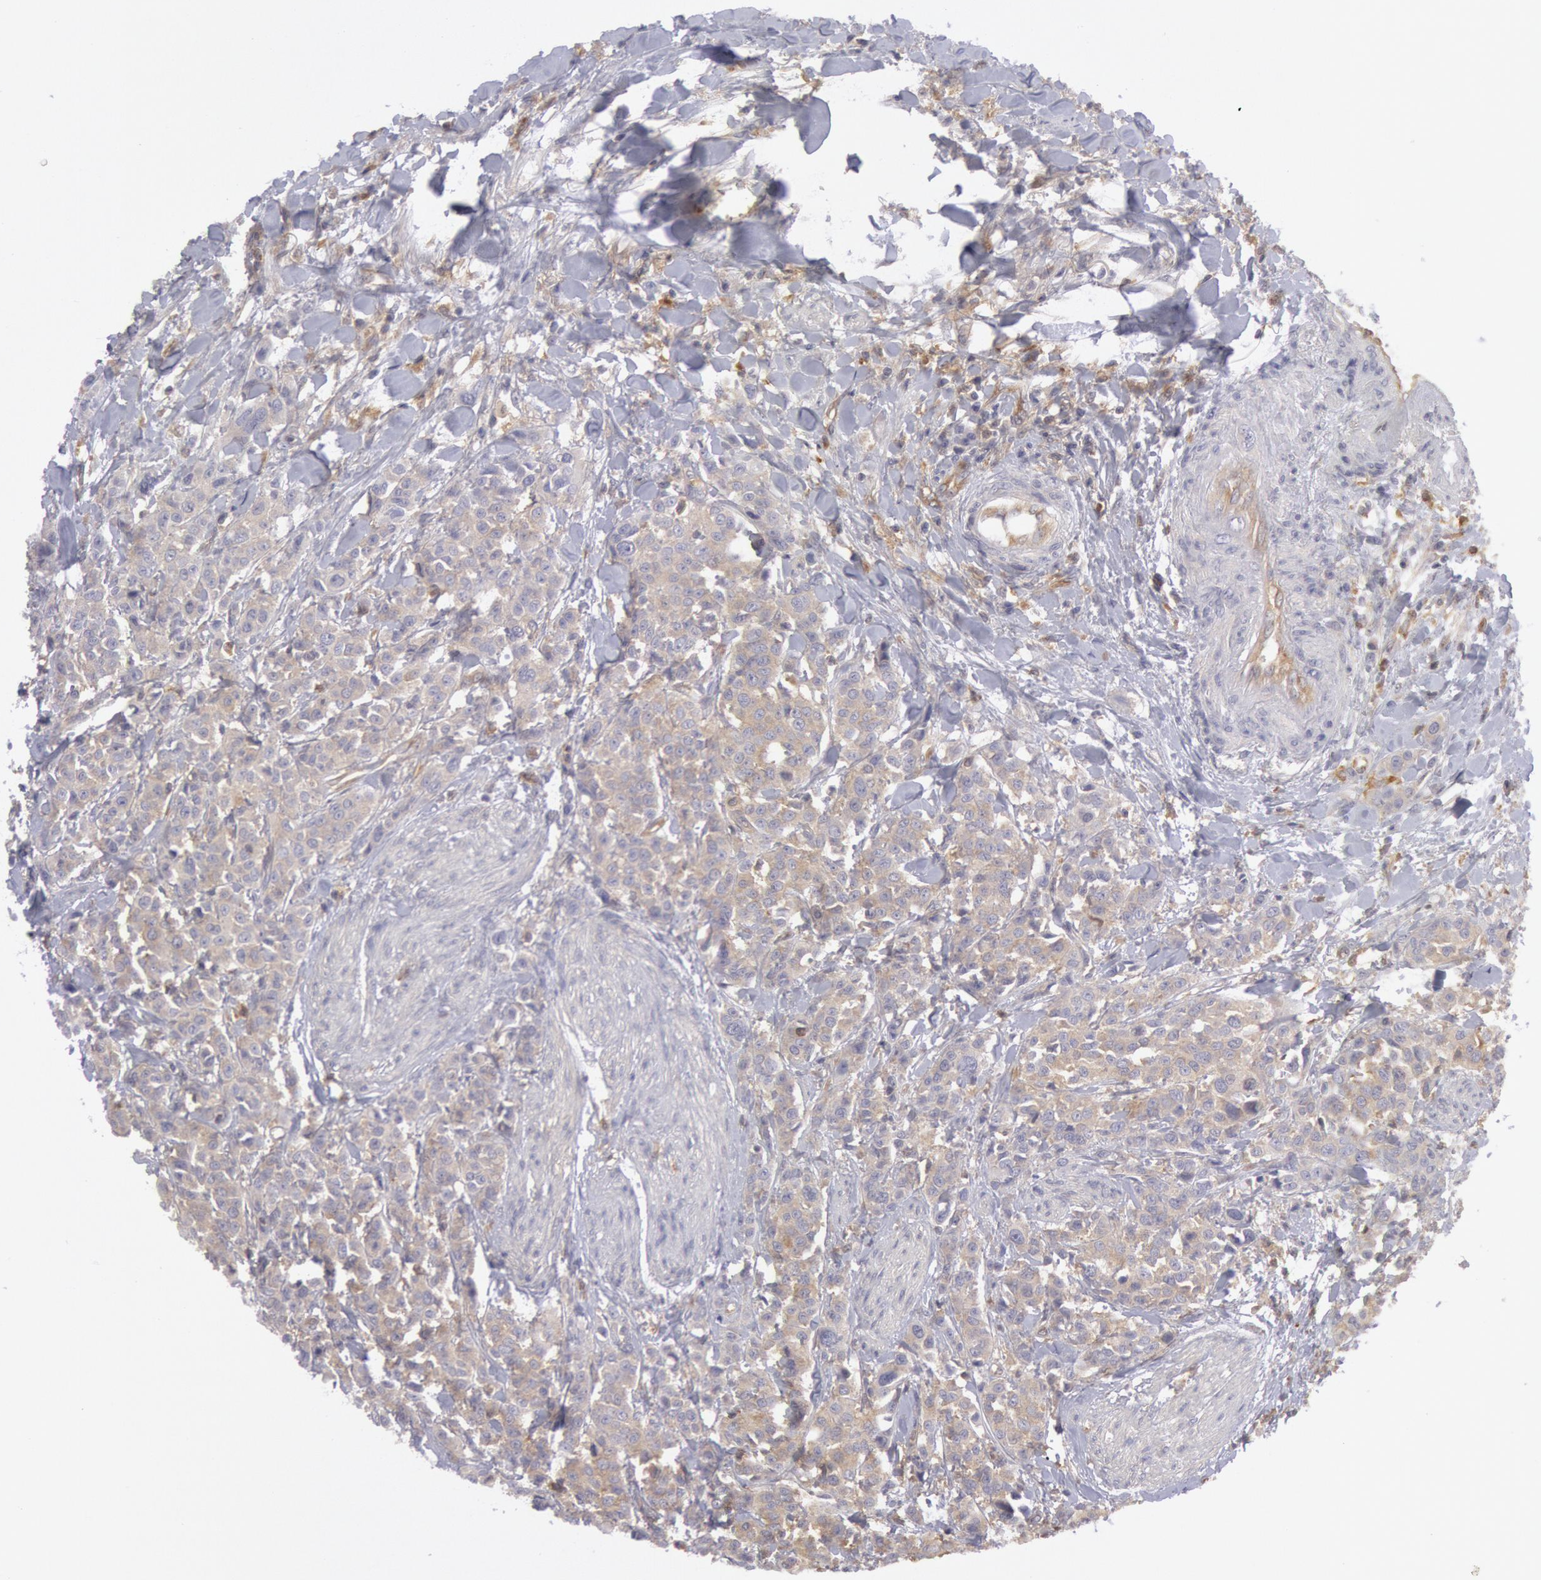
{"staining": {"intensity": "weak", "quantity": "25%-75%", "location": "cytoplasmic/membranous"}, "tissue": "urothelial cancer", "cell_type": "Tumor cells", "image_type": "cancer", "snomed": [{"axis": "morphology", "description": "Urothelial carcinoma, High grade"}, {"axis": "topography", "description": "Urinary bladder"}], "caption": "Protein expression analysis of high-grade urothelial carcinoma reveals weak cytoplasmic/membranous positivity in about 25%-75% of tumor cells.", "gene": "IKBKB", "patient": {"sex": "male", "age": 56}}